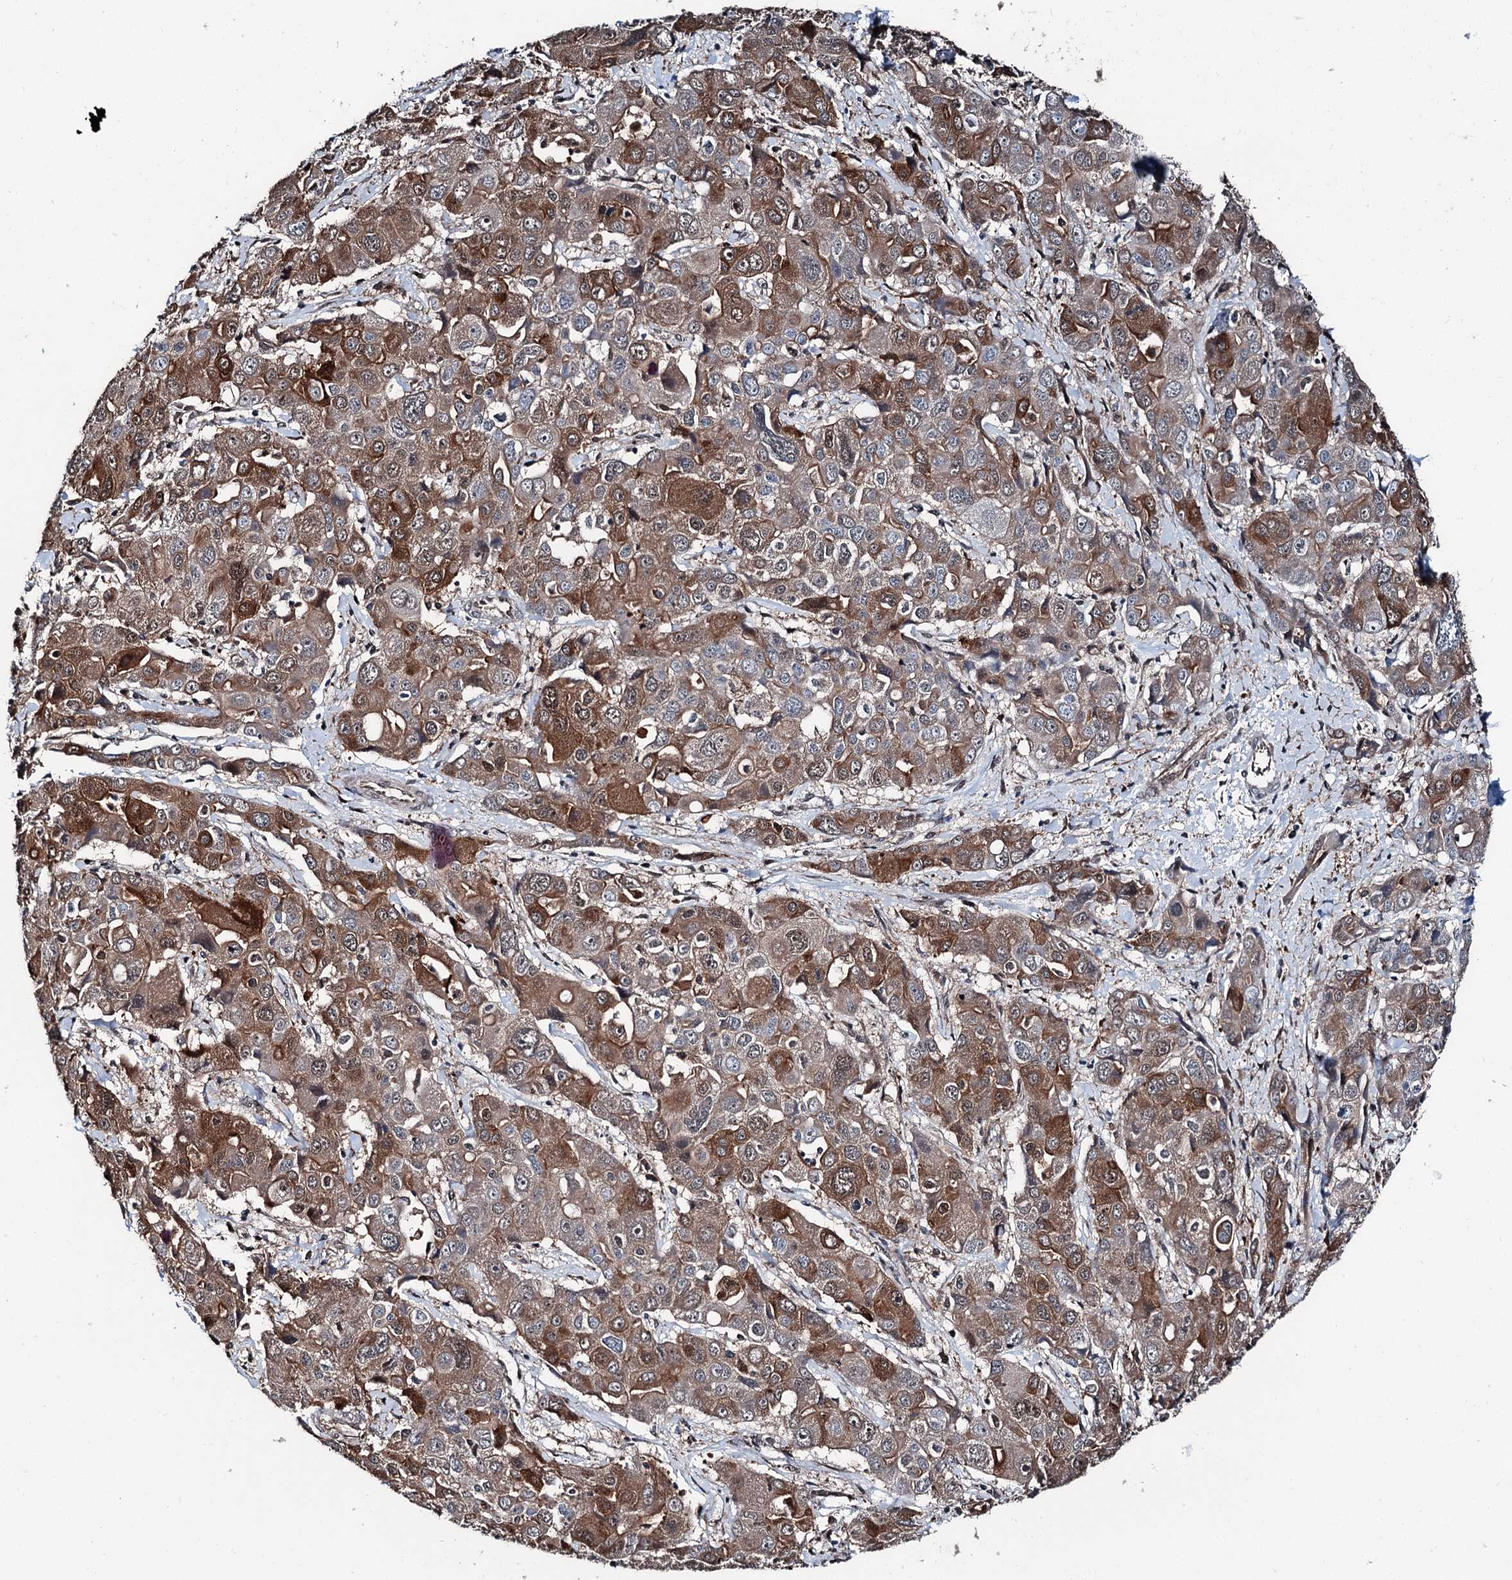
{"staining": {"intensity": "strong", "quantity": ">75%", "location": "cytoplasmic/membranous"}, "tissue": "liver cancer", "cell_type": "Tumor cells", "image_type": "cancer", "snomed": [{"axis": "morphology", "description": "Cholangiocarcinoma"}, {"axis": "topography", "description": "Liver"}], "caption": "Immunohistochemistry of liver cancer reveals high levels of strong cytoplasmic/membranous staining in about >75% of tumor cells.", "gene": "PSMD13", "patient": {"sex": "male", "age": 67}}